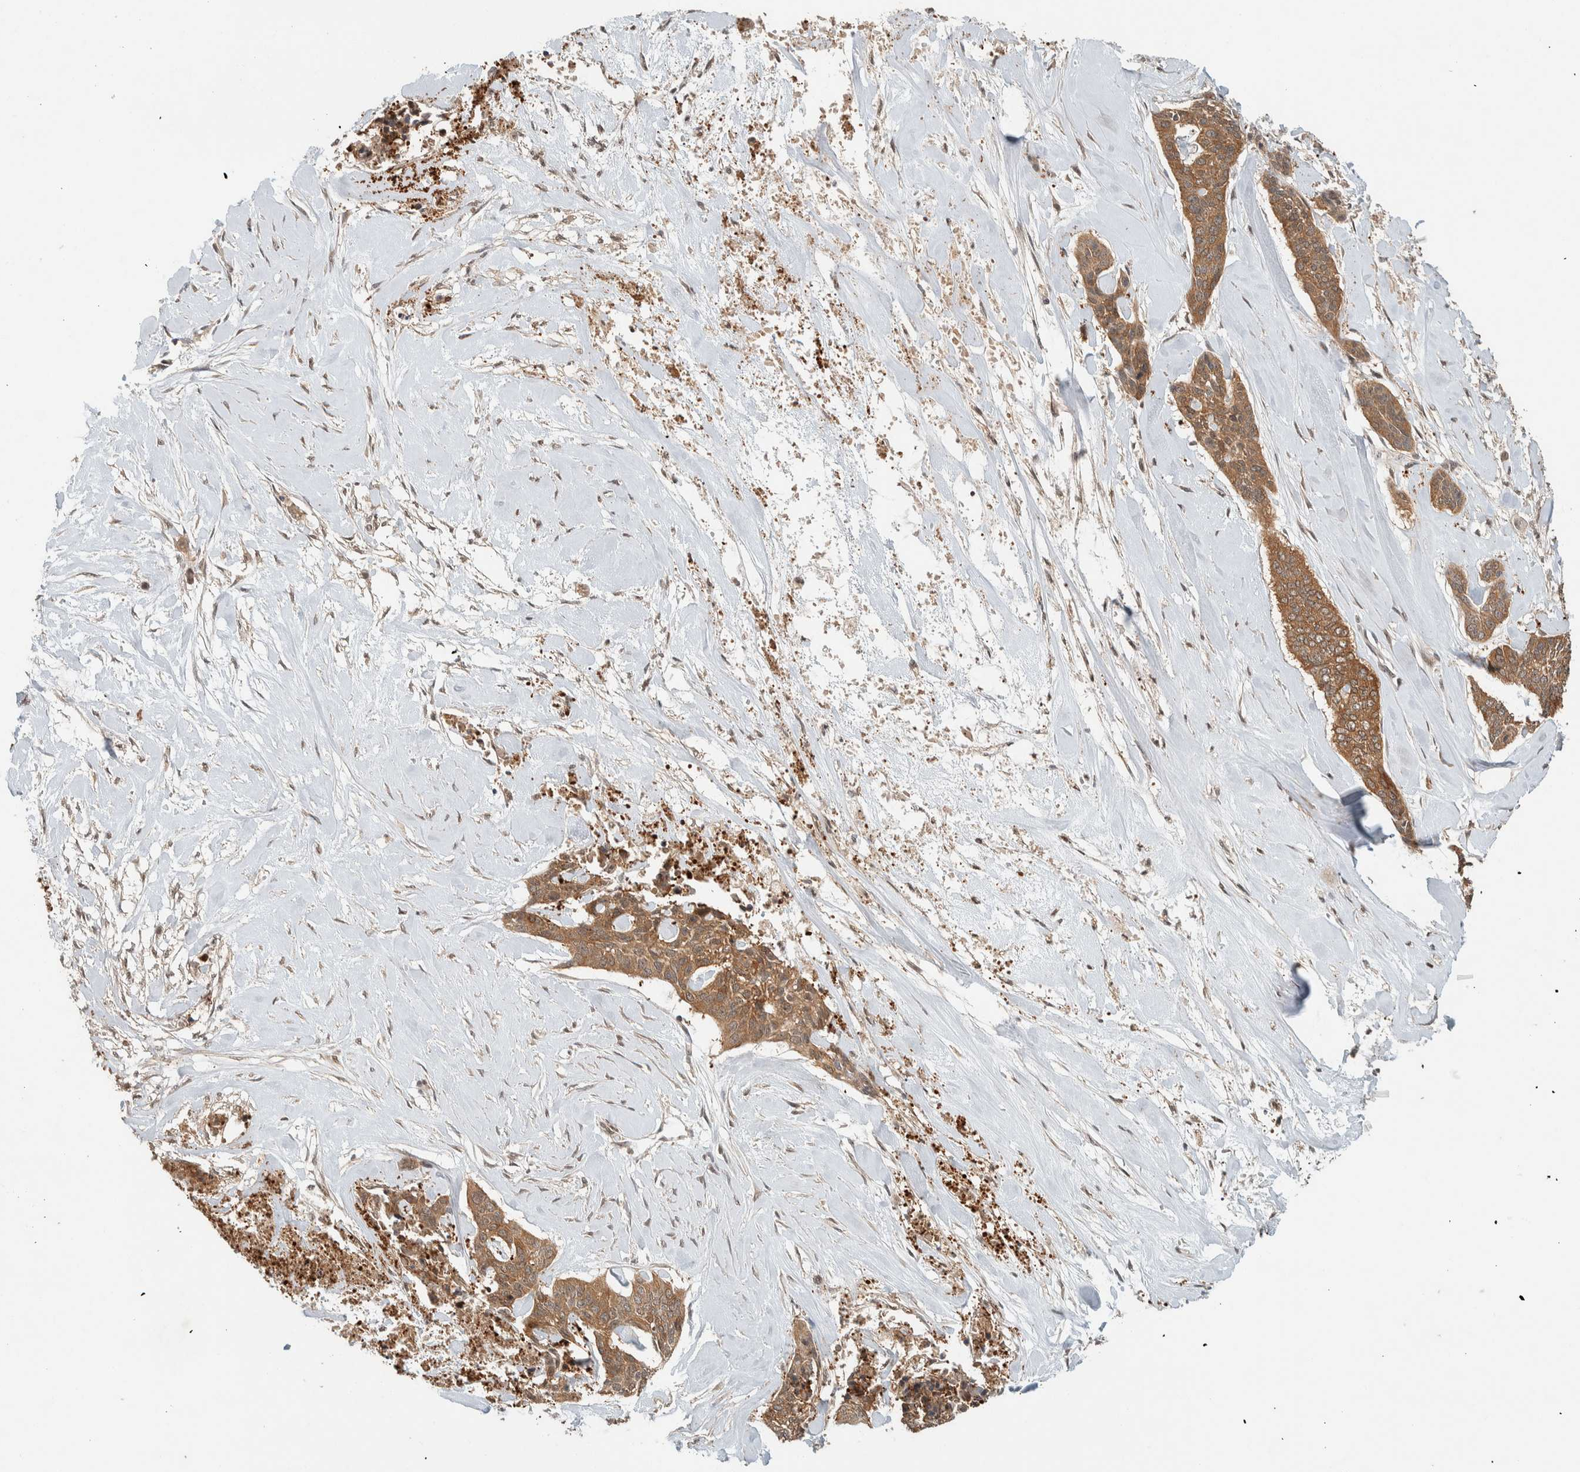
{"staining": {"intensity": "moderate", "quantity": ">75%", "location": "cytoplasmic/membranous,nuclear"}, "tissue": "skin cancer", "cell_type": "Tumor cells", "image_type": "cancer", "snomed": [{"axis": "morphology", "description": "Basal cell carcinoma"}, {"axis": "topography", "description": "Skin"}], "caption": "This image reveals skin cancer stained with immunohistochemistry (IHC) to label a protein in brown. The cytoplasmic/membranous and nuclear of tumor cells show moderate positivity for the protein. Nuclei are counter-stained blue.", "gene": "ZNF567", "patient": {"sex": "female", "age": 64}}